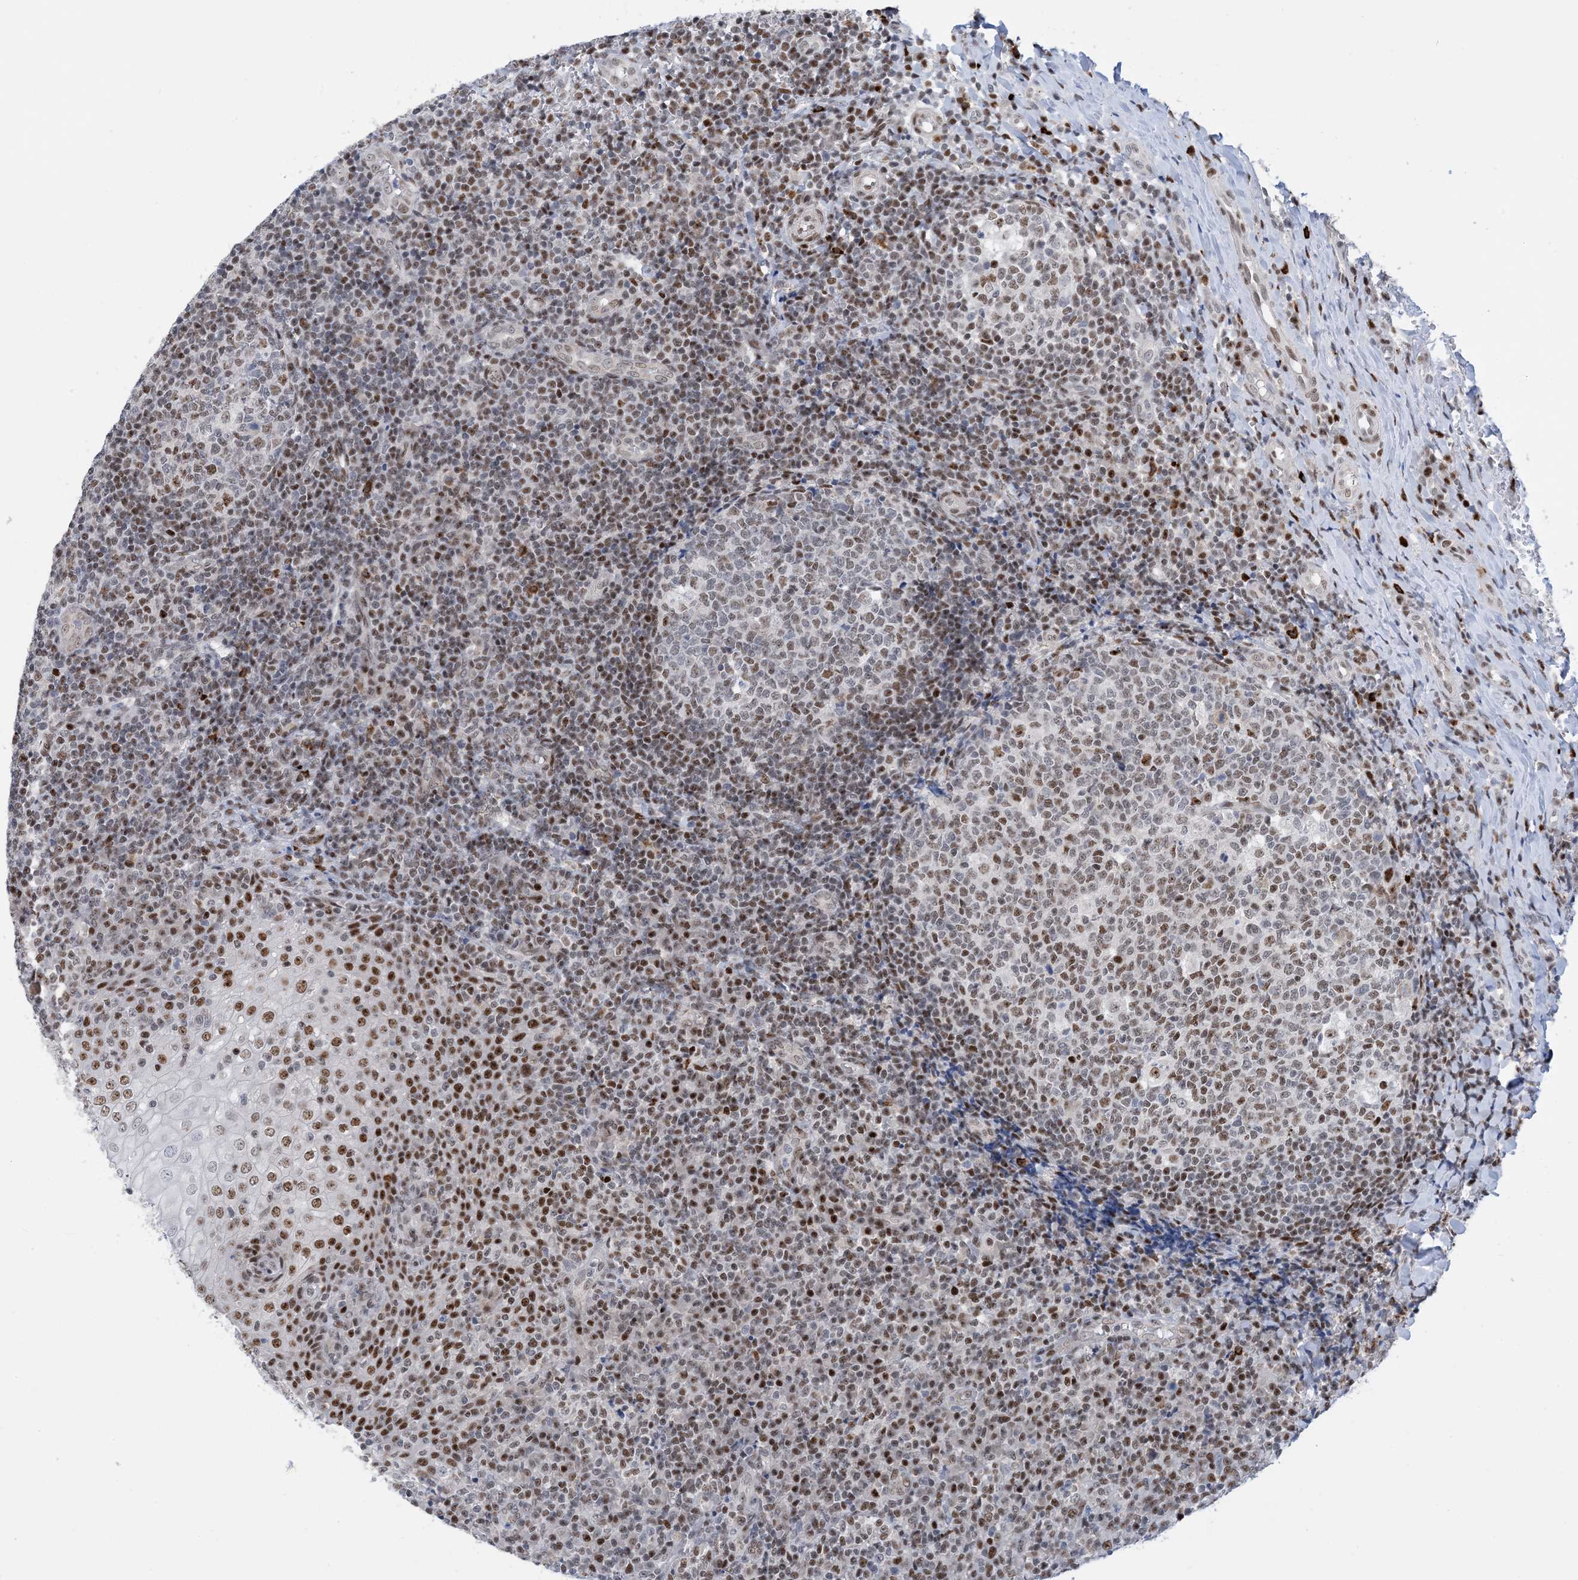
{"staining": {"intensity": "moderate", "quantity": "25%-75%", "location": "nuclear"}, "tissue": "tonsil", "cell_type": "Germinal center cells", "image_type": "normal", "snomed": [{"axis": "morphology", "description": "Normal tissue, NOS"}, {"axis": "topography", "description": "Tonsil"}], "caption": "IHC (DAB (3,3'-diaminobenzidine)) staining of normal tonsil demonstrates moderate nuclear protein expression in about 25%-75% of germinal center cells.", "gene": "TSPYL1", "patient": {"sex": "female", "age": 19}}